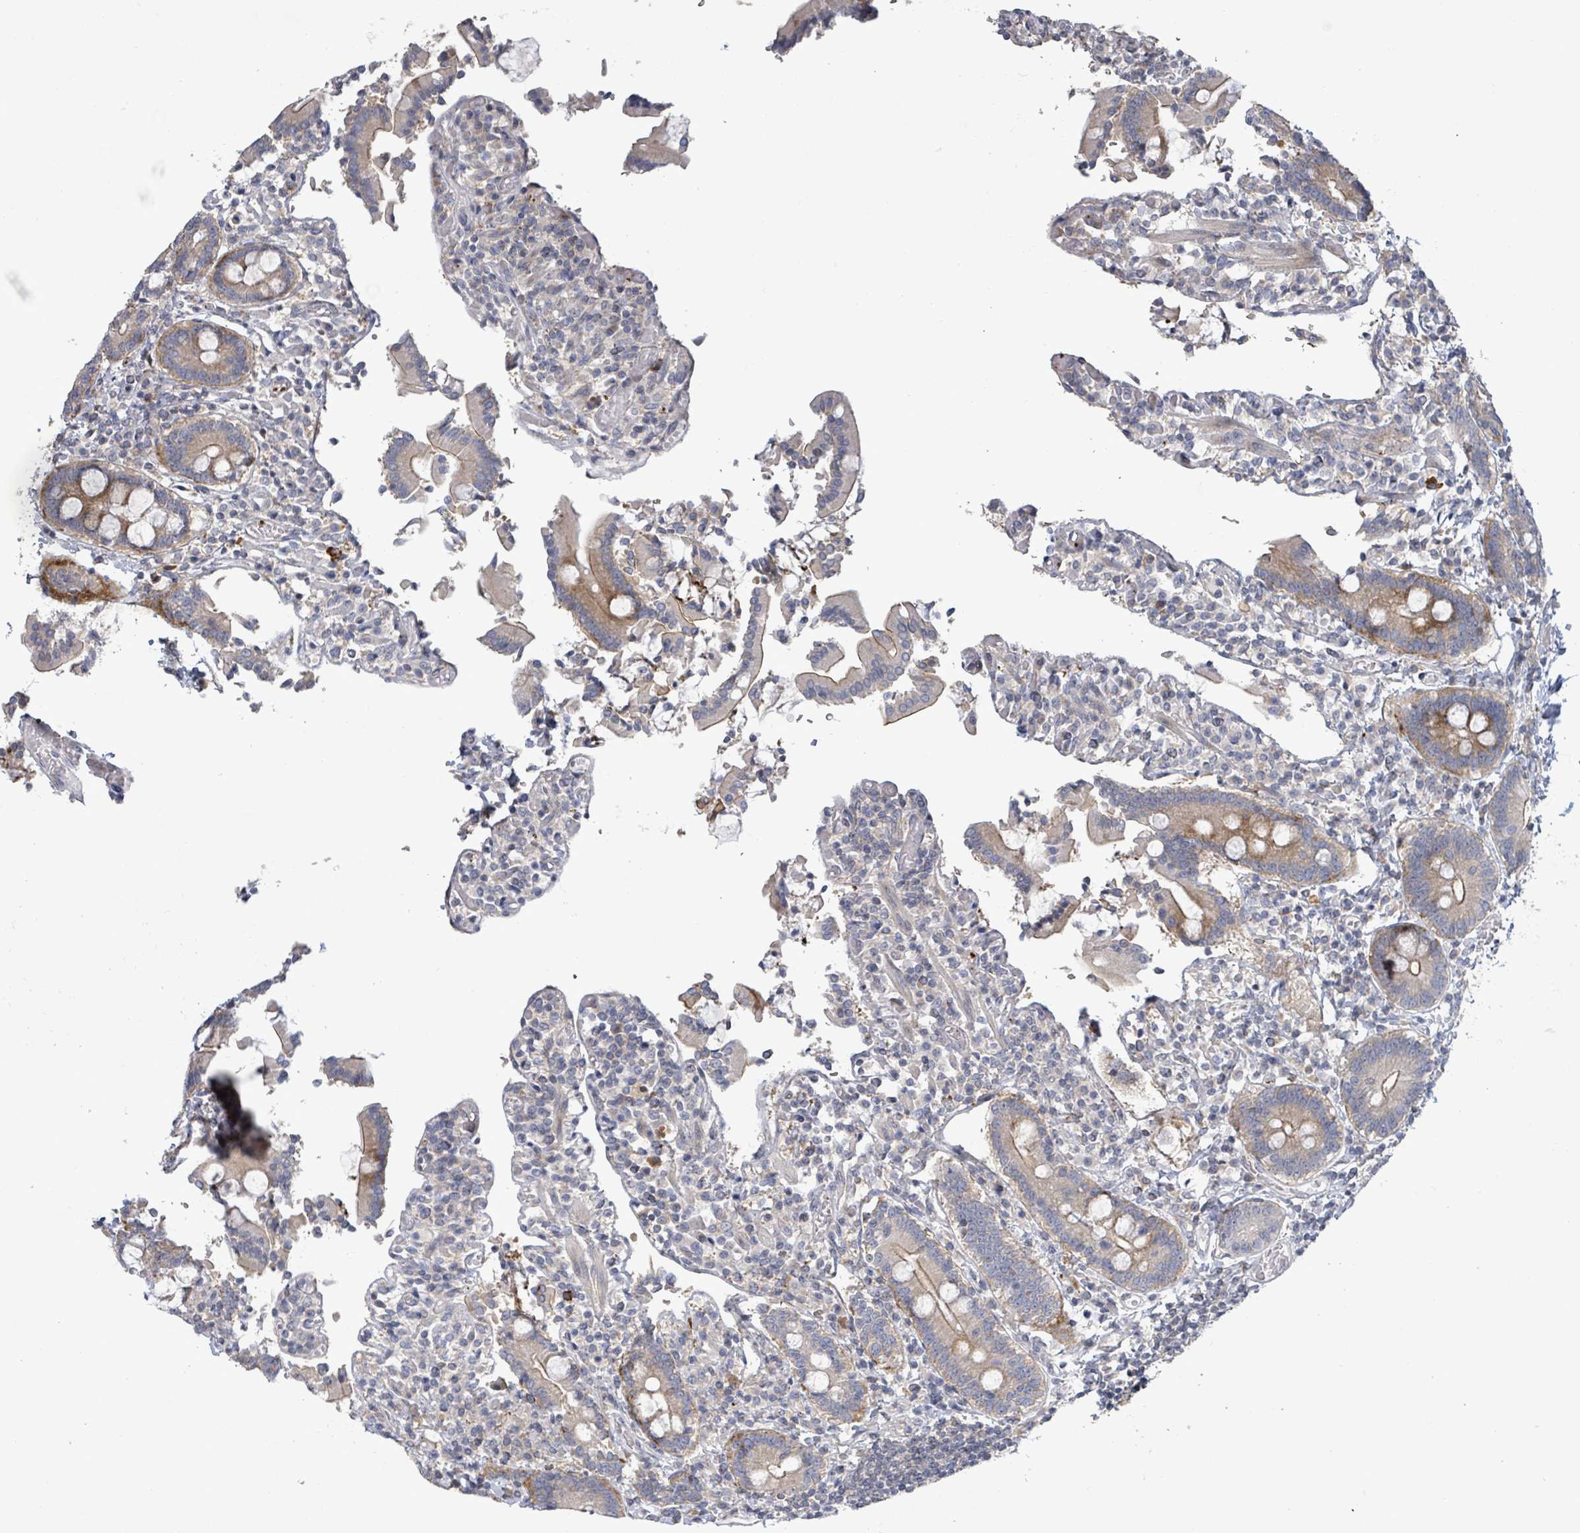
{"staining": {"intensity": "strong", "quantity": "25%-75%", "location": "cytoplasmic/membranous"}, "tissue": "duodenum", "cell_type": "Glandular cells", "image_type": "normal", "snomed": [{"axis": "morphology", "description": "Normal tissue, NOS"}, {"axis": "topography", "description": "Duodenum"}], "caption": "Duodenum stained for a protein (brown) exhibits strong cytoplasmic/membranous positive positivity in approximately 25%-75% of glandular cells.", "gene": "LILRA4", "patient": {"sex": "male", "age": 55}}